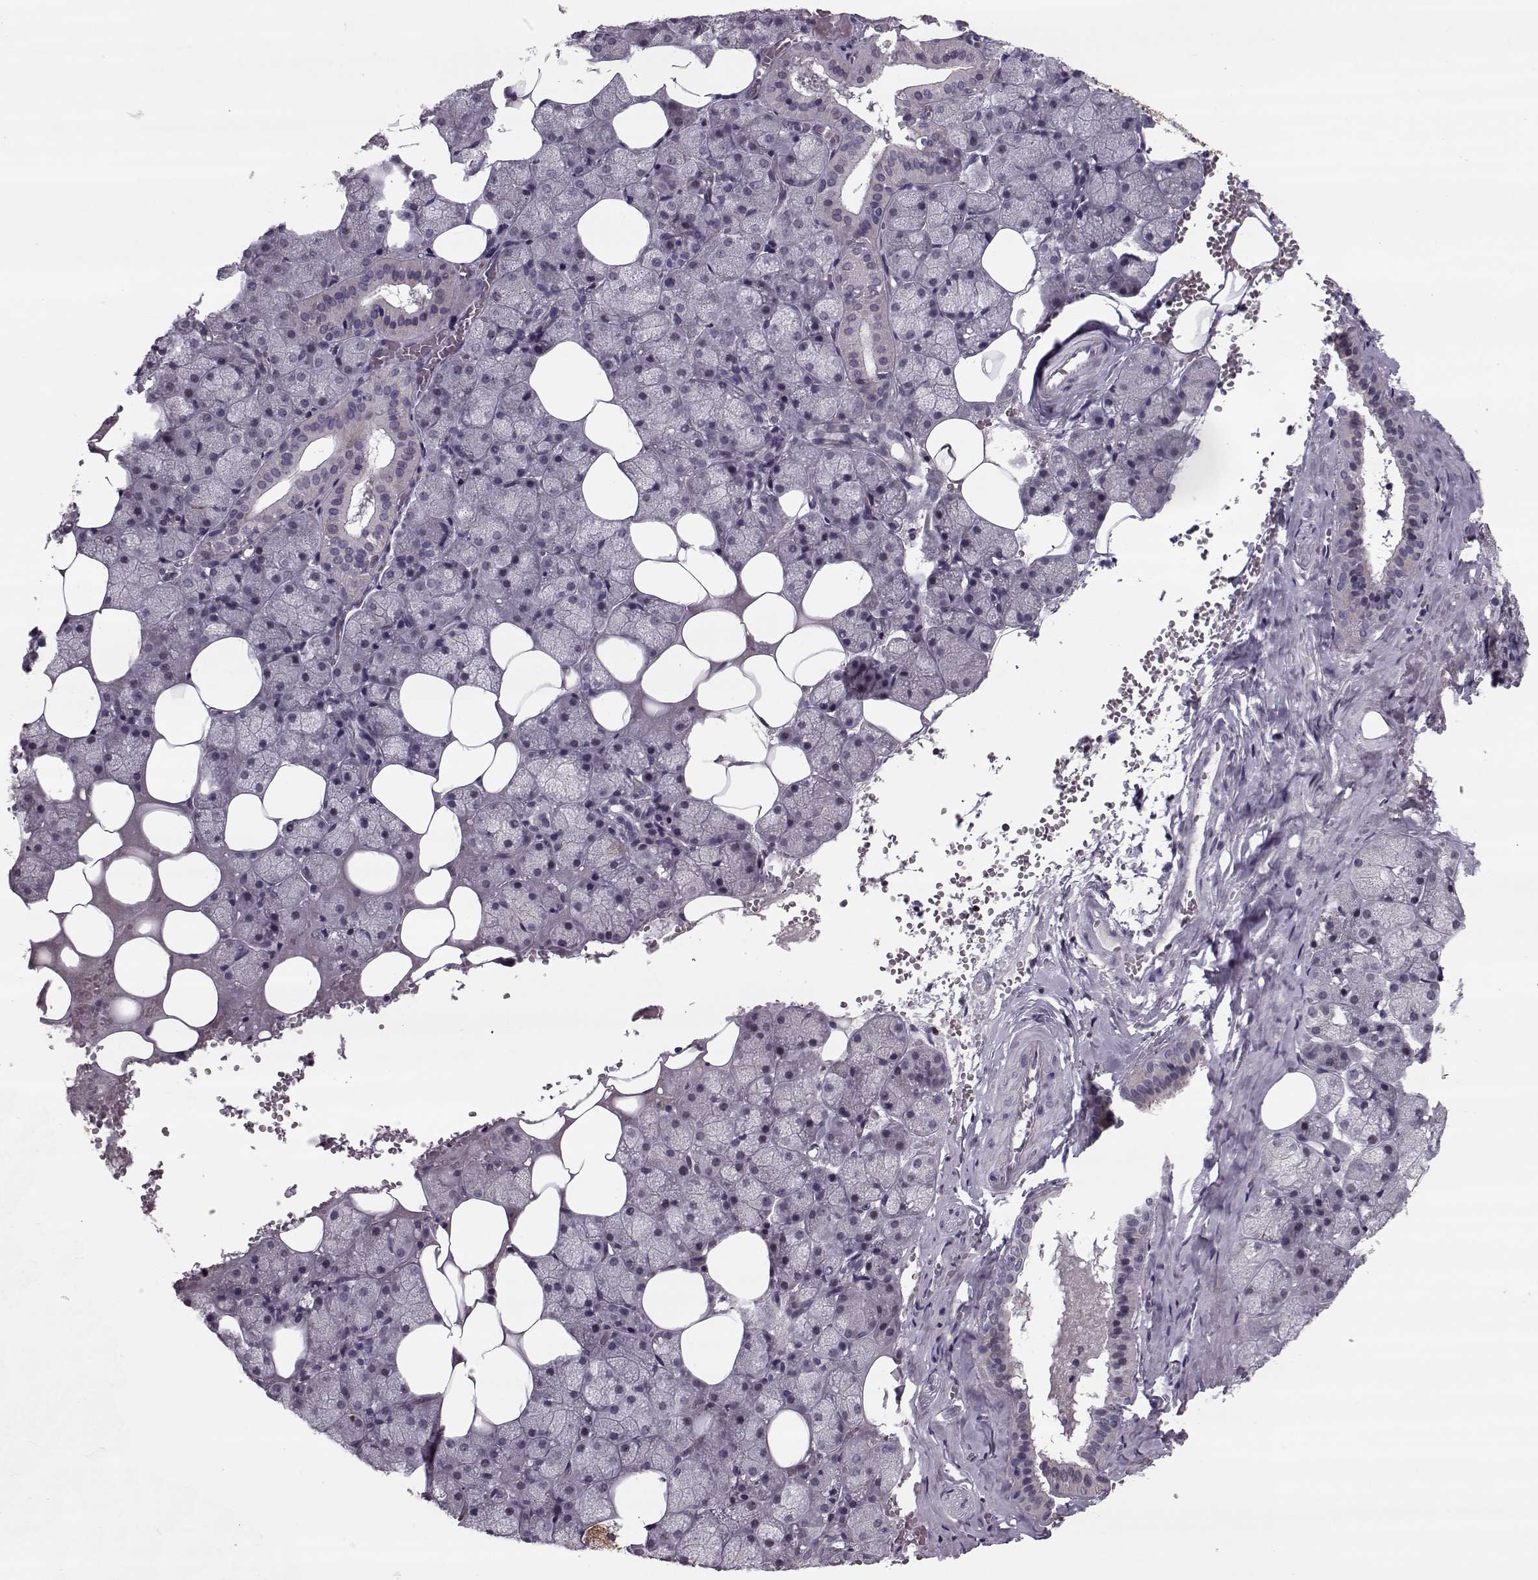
{"staining": {"intensity": "negative", "quantity": "none", "location": "none"}, "tissue": "salivary gland", "cell_type": "Glandular cells", "image_type": "normal", "snomed": [{"axis": "morphology", "description": "Normal tissue, NOS"}, {"axis": "topography", "description": "Salivary gland"}], "caption": "Glandular cells show no significant protein expression in normal salivary gland. (DAB immunohistochemistry (IHC) visualized using brightfield microscopy, high magnification).", "gene": "DNAI3", "patient": {"sex": "male", "age": 38}}